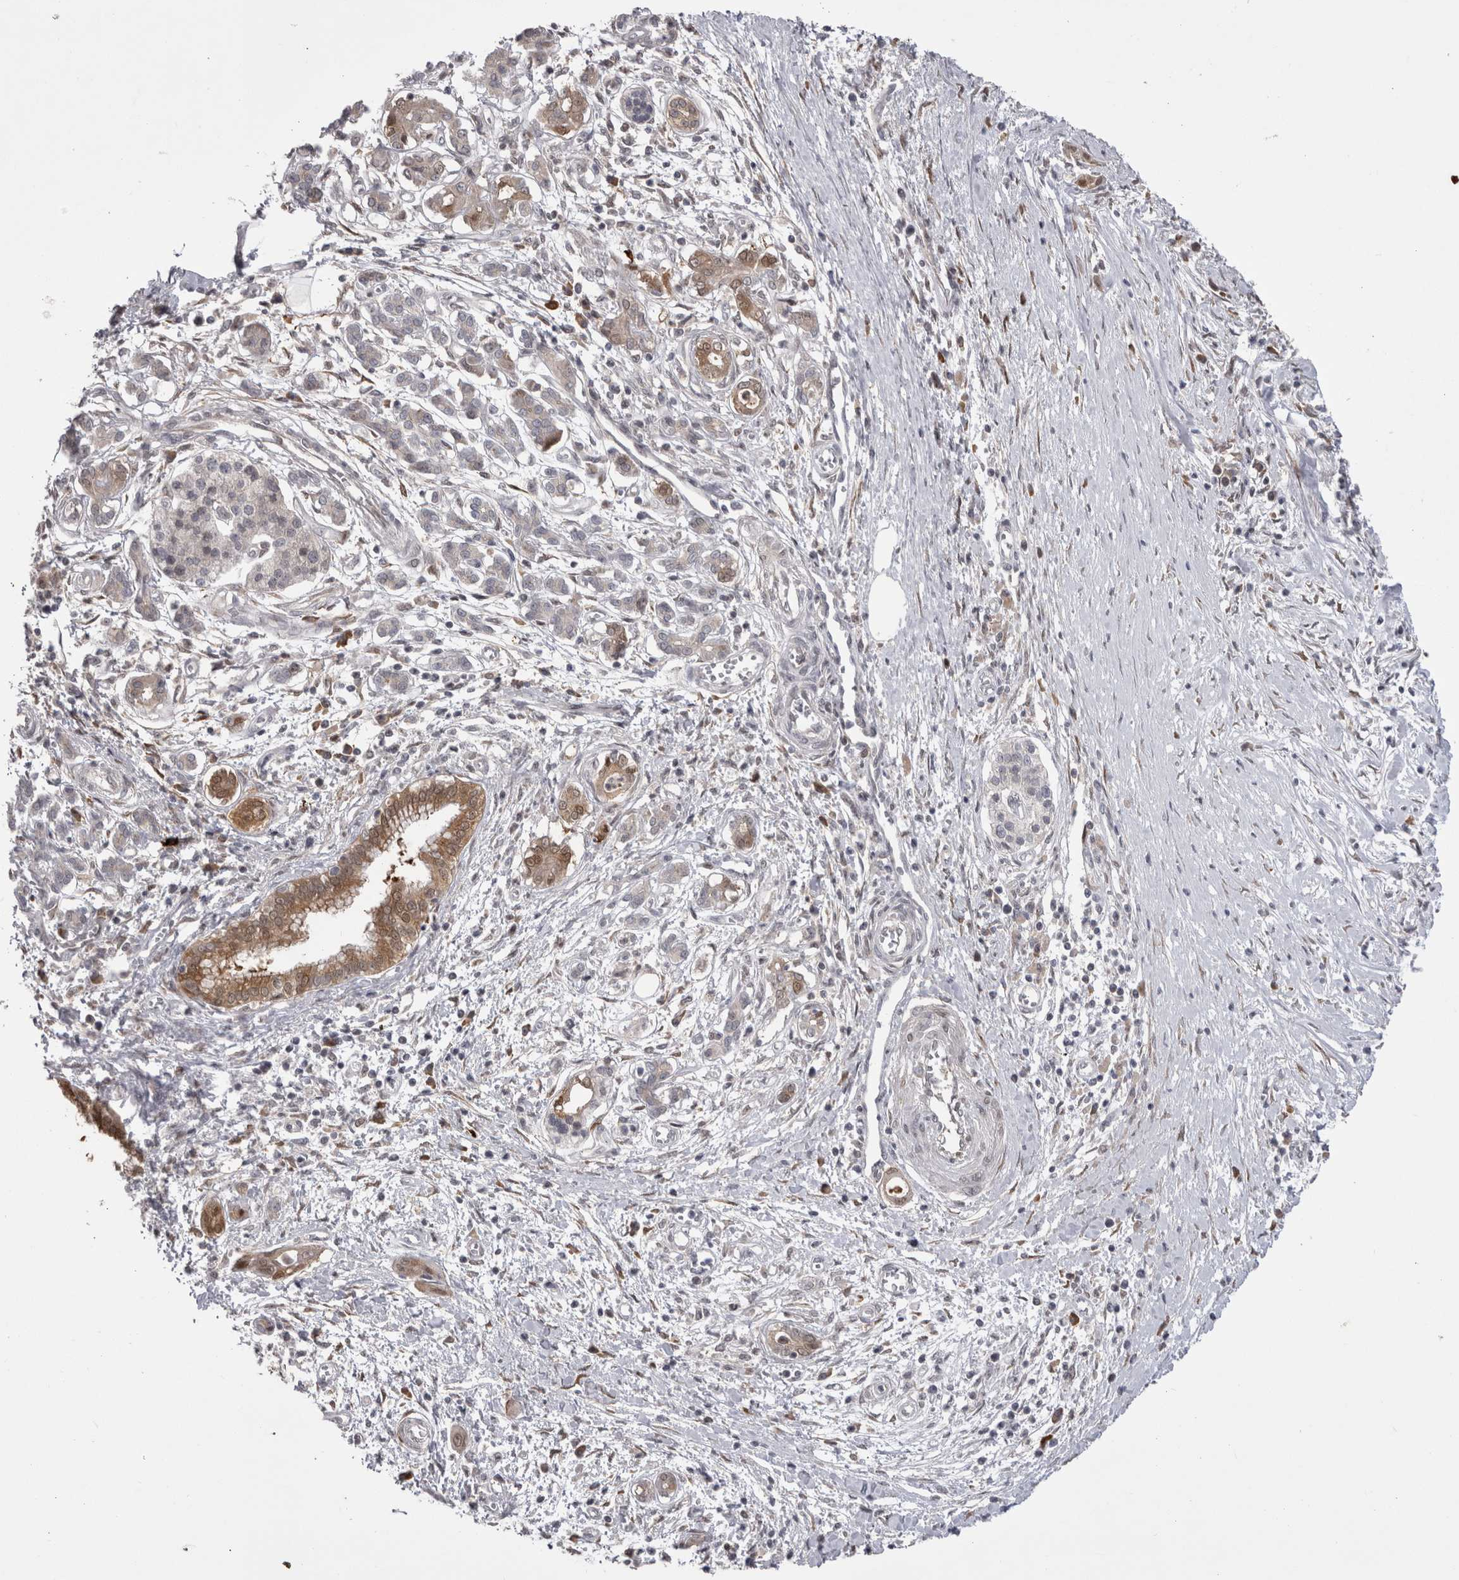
{"staining": {"intensity": "weak", "quantity": ">75%", "location": "cytoplasmic/membranous,nuclear"}, "tissue": "pancreatic cancer", "cell_type": "Tumor cells", "image_type": "cancer", "snomed": [{"axis": "morphology", "description": "Adenocarcinoma, NOS"}, {"axis": "topography", "description": "Pancreas"}], "caption": "Protein staining demonstrates weak cytoplasmic/membranous and nuclear positivity in approximately >75% of tumor cells in pancreatic adenocarcinoma. The staining was performed using DAB to visualize the protein expression in brown, while the nuclei were stained in blue with hematoxylin (Magnification: 20x).", "gene": "CHIC2", "patient": {"sex": "male", "age": 58}}